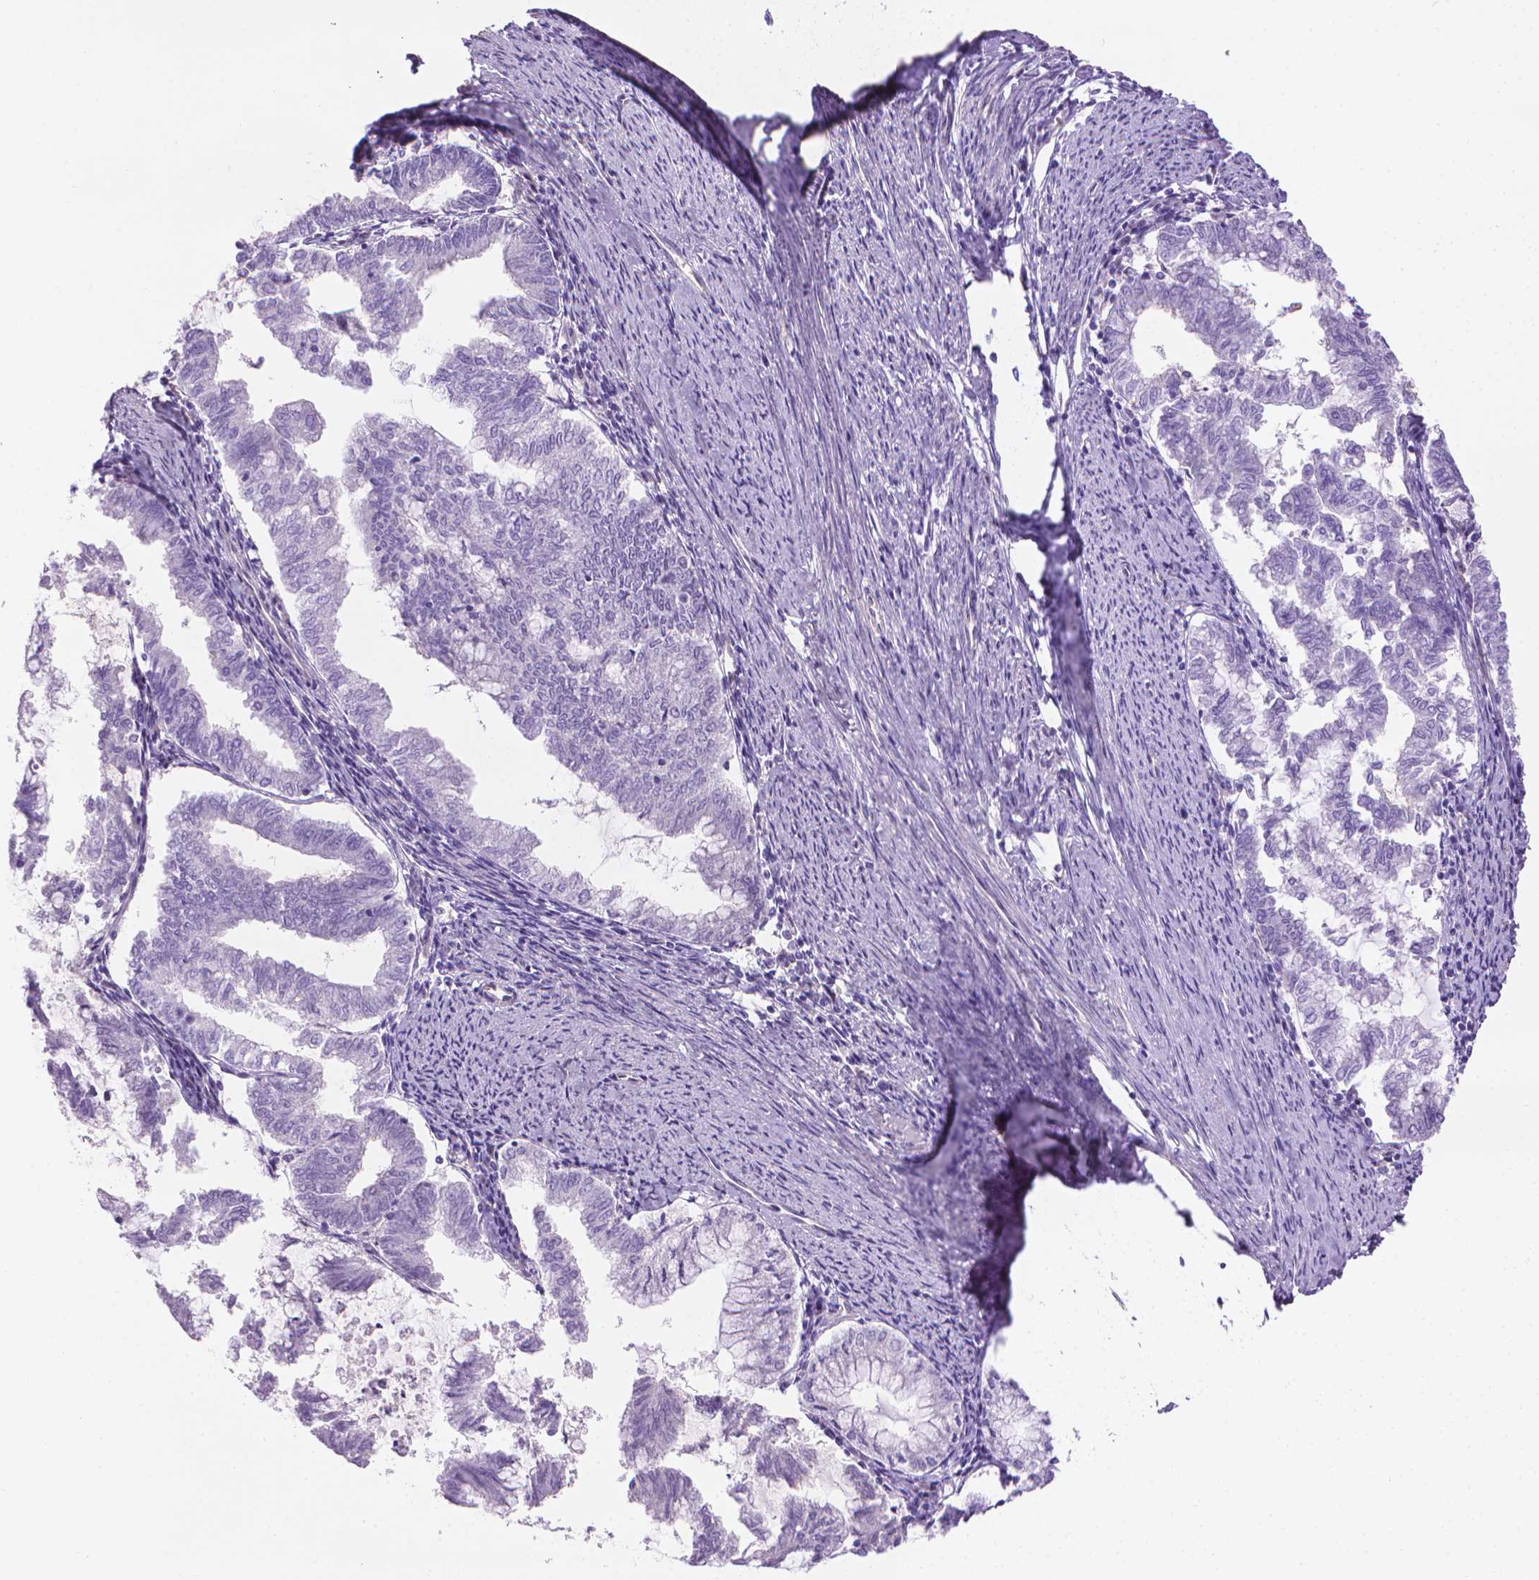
{"staining": {"intensity": "negative", "quantity": "none", "location": "none"}, "tissue": "endometrial cancer", "cell_type": "Tumor cells", "image_type": "cancer", "snomed": [{"axis": "morphology", "description": "Adenocarcinoma, NOS"}, {"axis": "topography", "description": "Endometrium"}], "caption": "The immunohistochemistry (IHC) micrograph has no significant expression in tumor cells of adenocarcinoma (endometrial) tissue.", "gene": "CLIC4", "patient": {"sex": "female", "age": 79}}